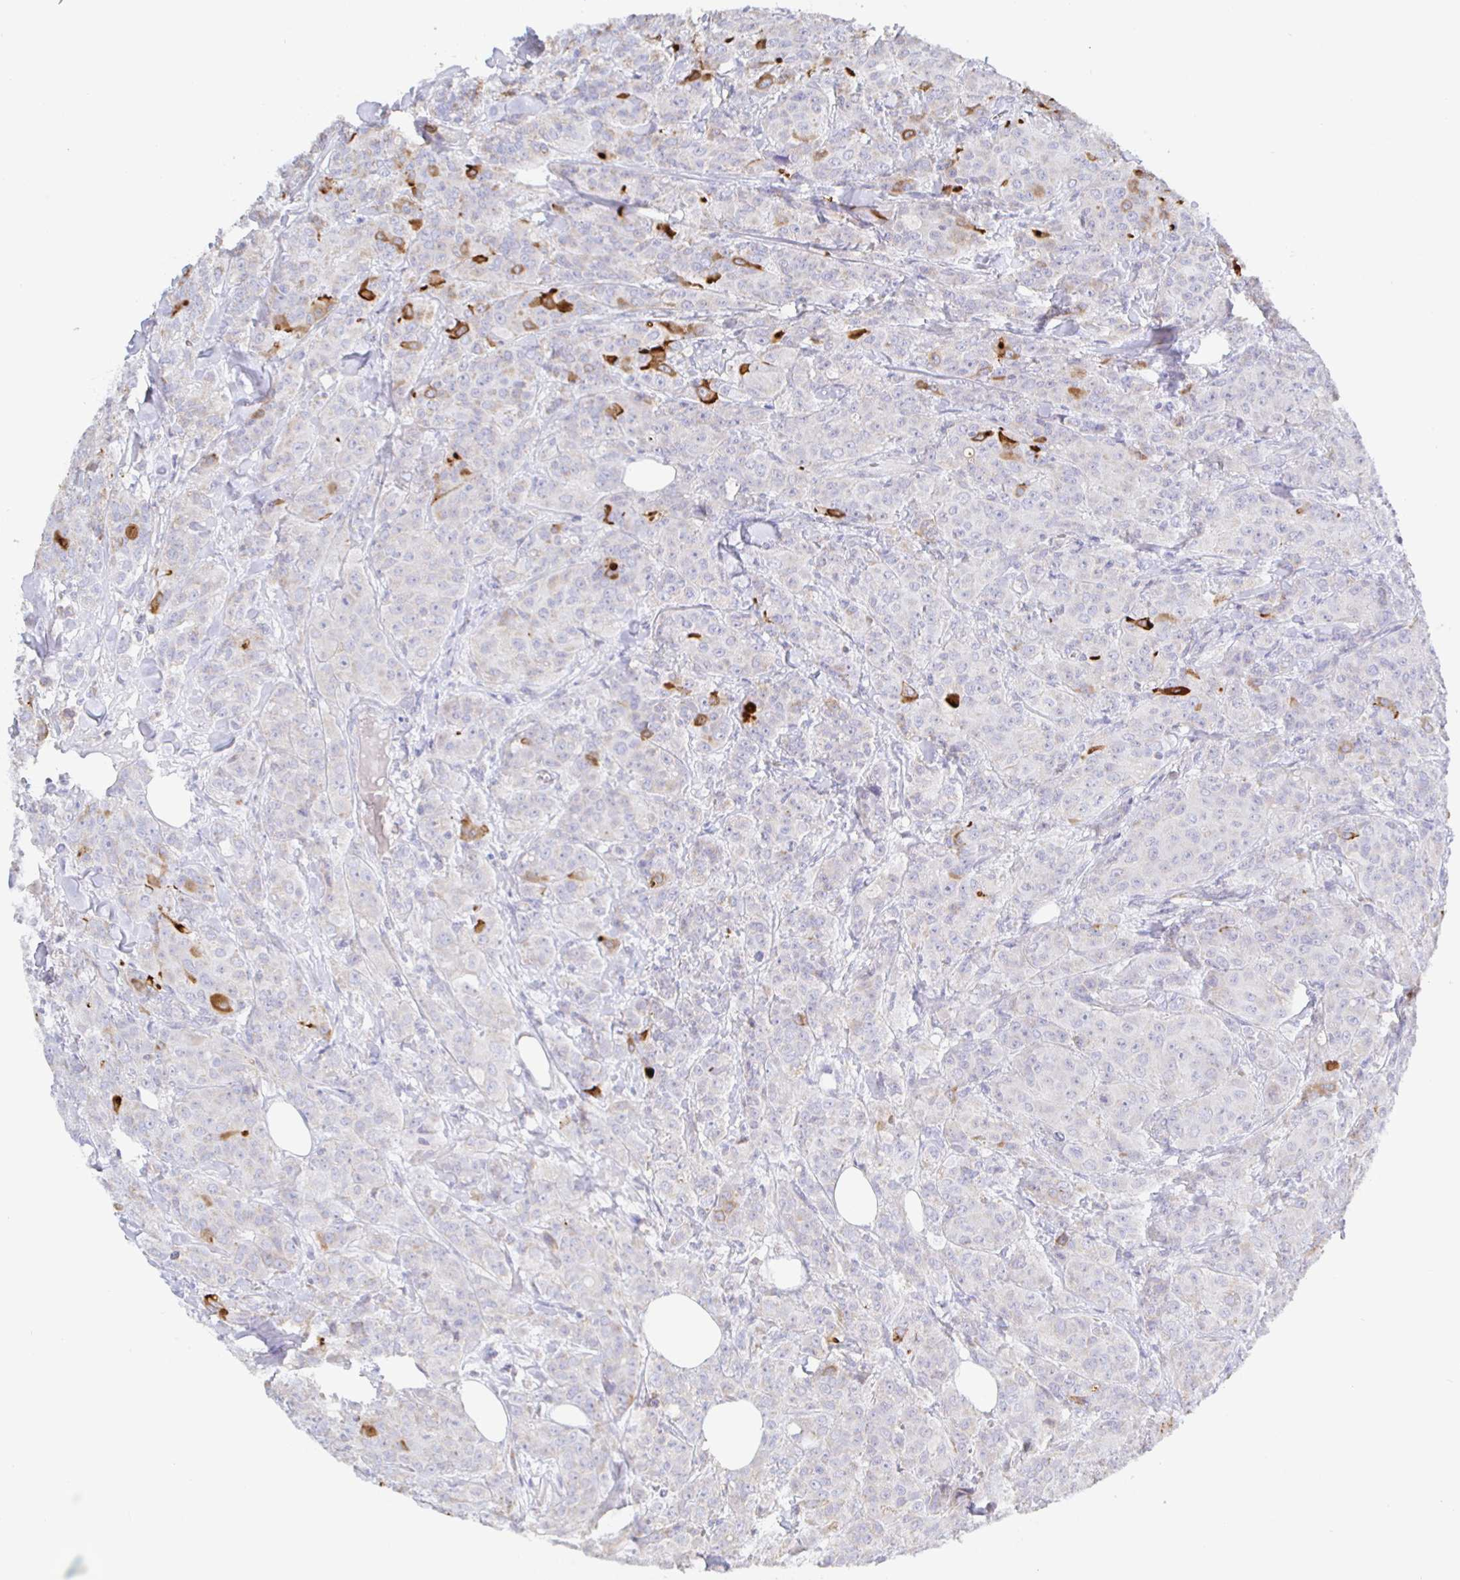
{"staining": {"intensity": "strong", "quantity": "<25%", "location": "cytoplasmic/membranous"}, "tissue": "breast cancer", "cell_type": "Tumor cells", "image_type": "cancer", "snomed": [{"axis": "morphology", "description": "Normal tissue, NOS"}, {"axis": "morphology", "description": "Duct carcinoma"}, {"axis": "topography", "description": "Breast"}], "caption": "This micrograph exhibits intraductal carcinoma (breast) stained with IHC to label a protein in brown. The cytoplasmic/membranous of tumor cells show strong positivity for the protein. Nuclei are counter-stained blue.", "gene": "SYNGR4", "patient": {"sex": "female", "age": 43}}